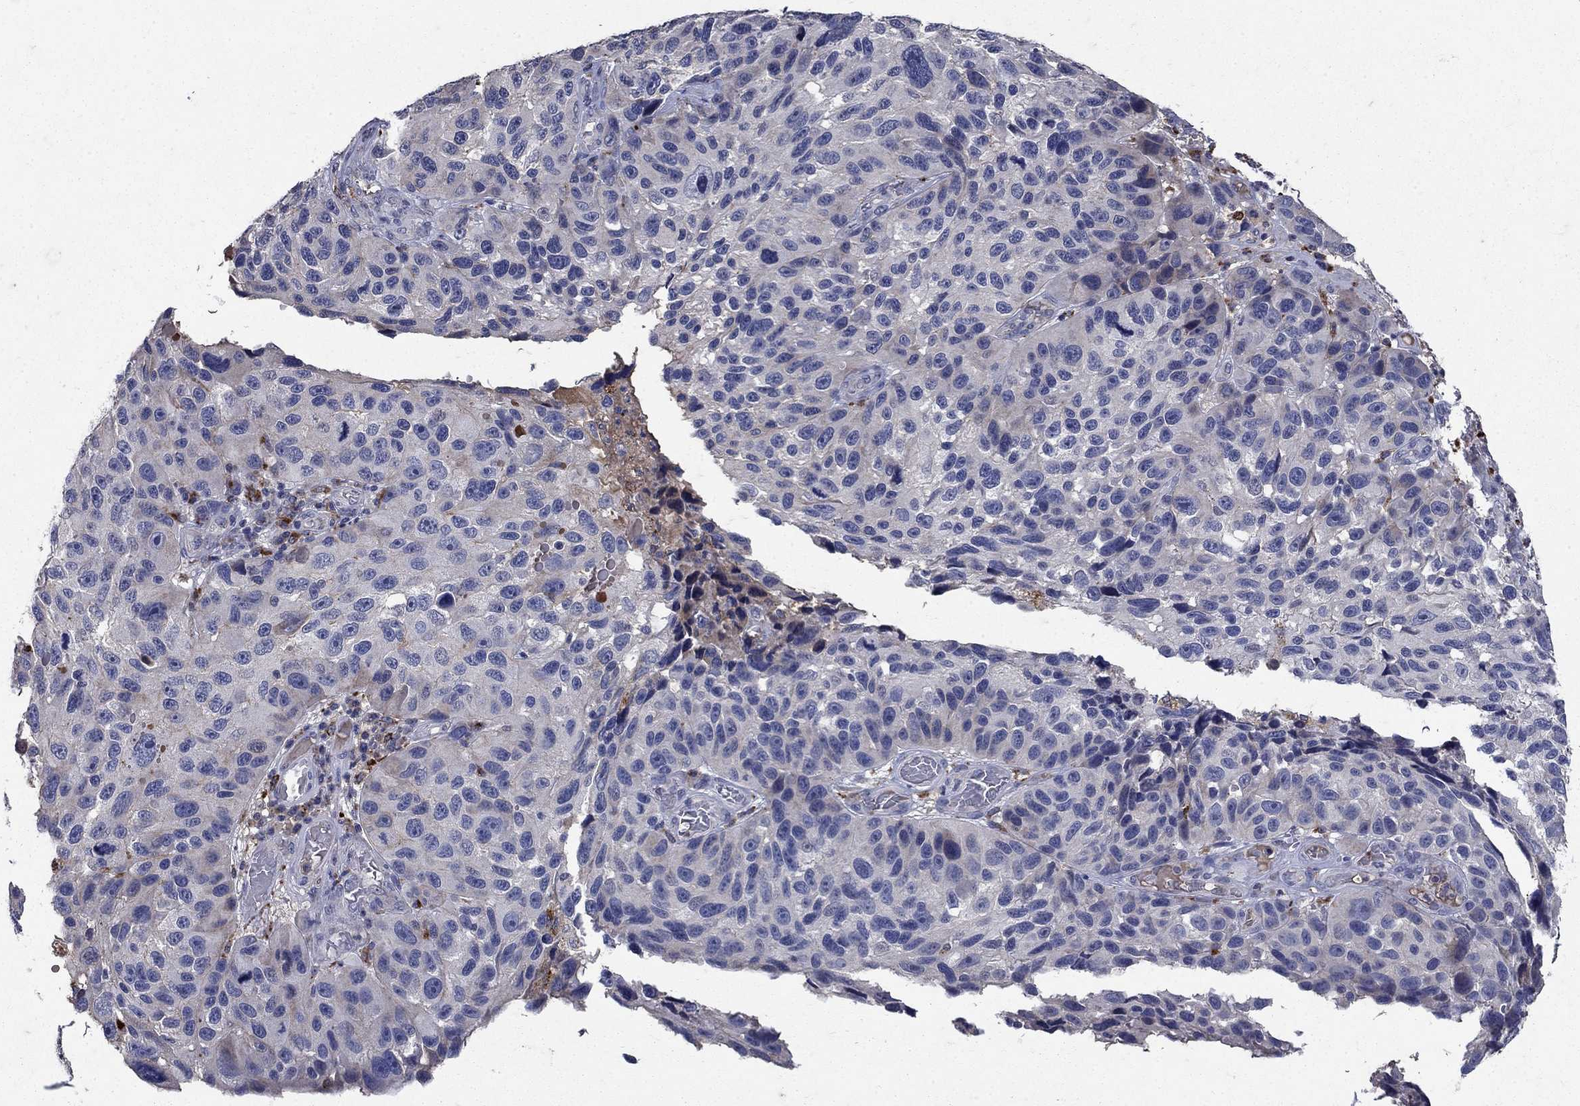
{"staining": {"intensity": "negative", "quantity": "none", "location": "none"}, "tissue": "melanoma", "cell_type": "Tumor cells", "image_type": "cancer", "snomed": [{"axis": "morphology", "description": "Malignant melanoma, NOS"}, {"axis": "topography", "description": "Skin"}], "caption": "Malignant melanoma was stained to show a protein in brown. There is no significant expression in tumor cells.", "gene": "NPC2", "patient": {"sex": "male", "age": 53}}